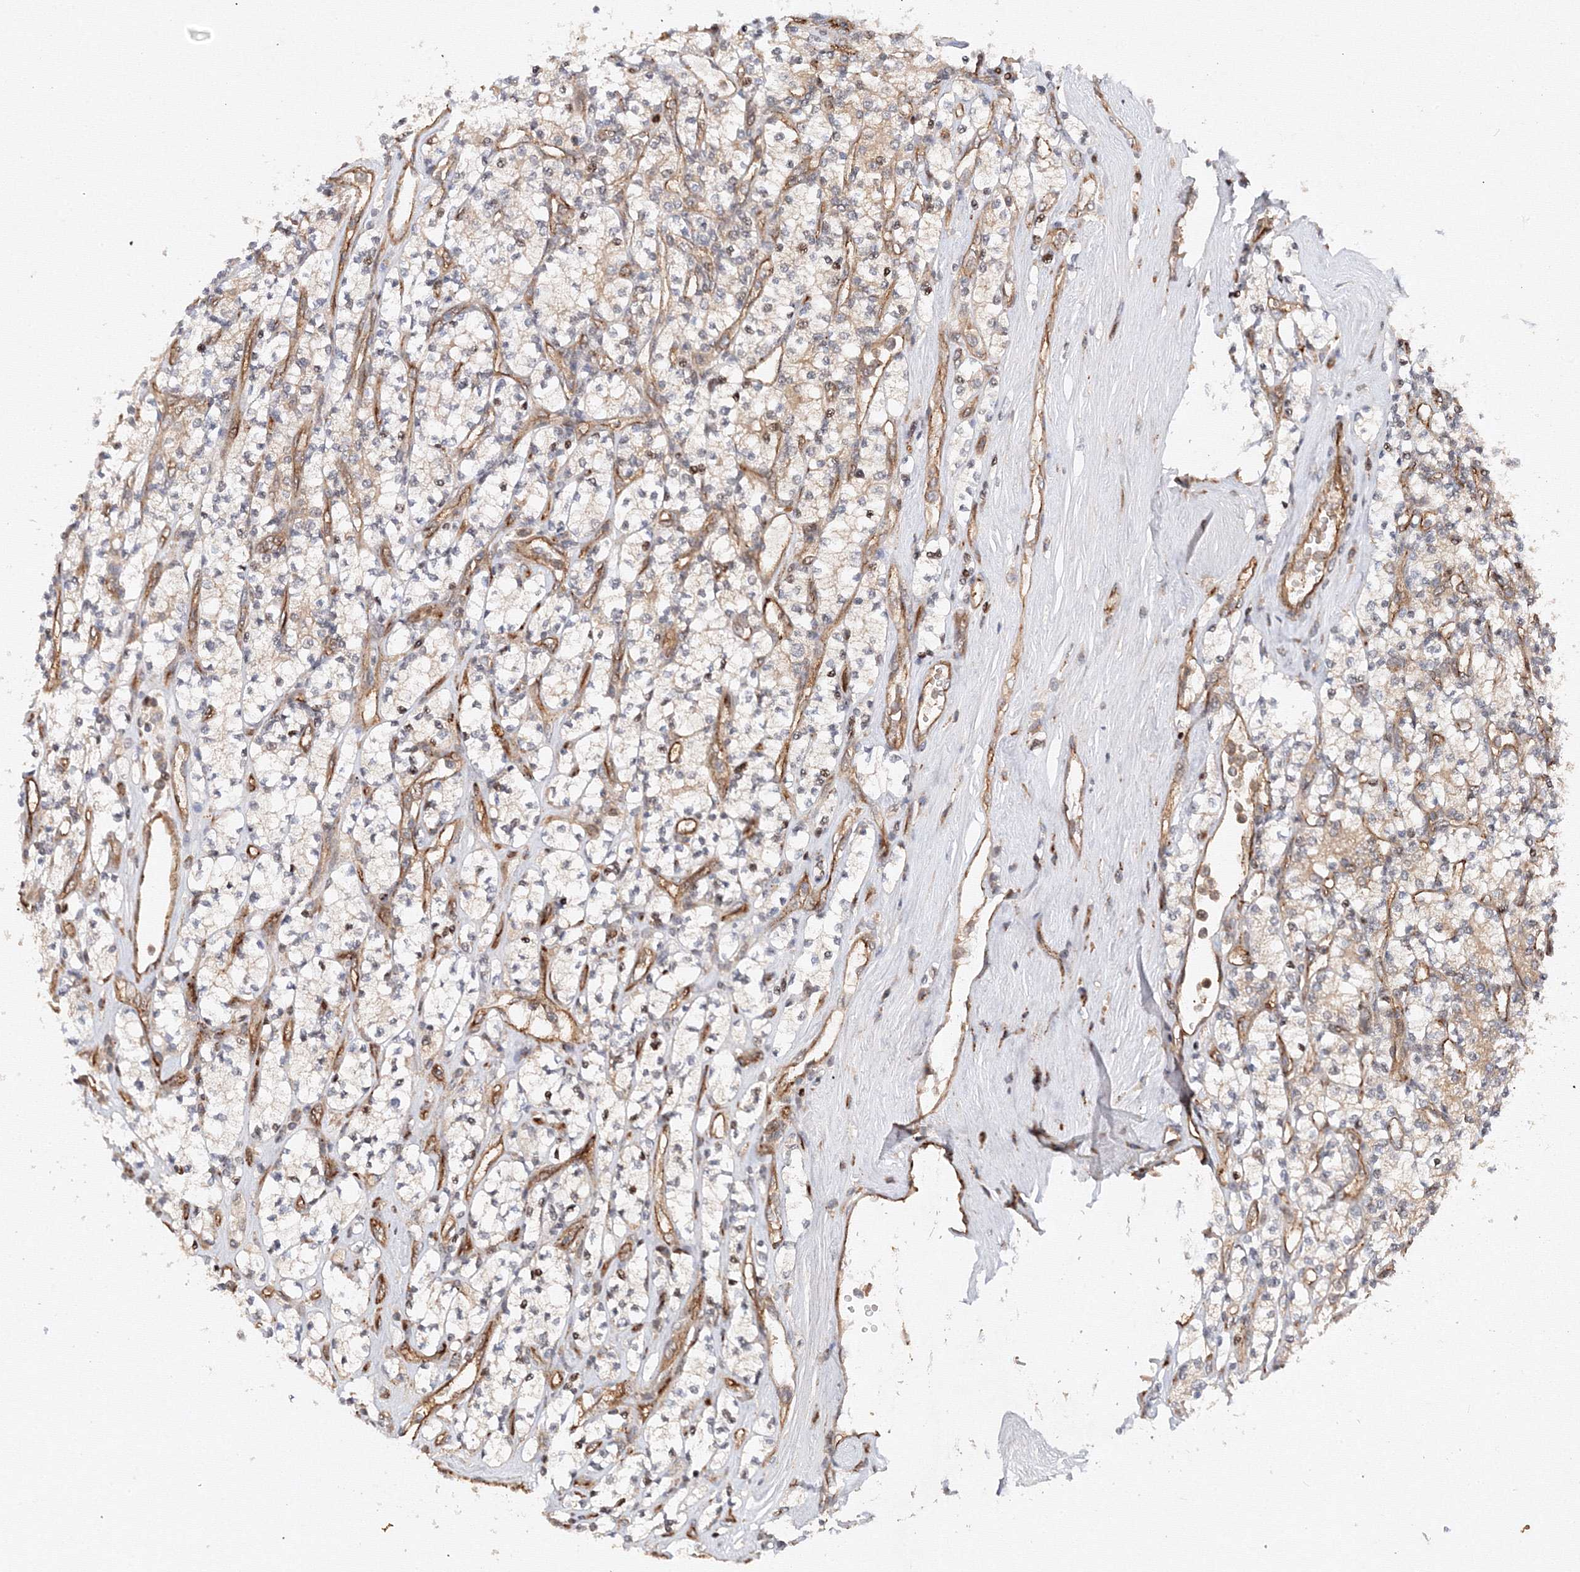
{"staining": {"intensity": "negative", "quantity": "none", "location": "none"}, "tissue": "renal cancer", "cell_type": "Tumor cells", "image_type": "cancer", "snomed": [{"axis": "morphology", "description": "Adenocarcinoma, NOS"}, {"axis": "topography", "description": "Kidney"}], "caption": "This is an immunohistochemistry (IHC) micrograph of human renal cancer. There is no expression in tumor cells.", "gene": "DCTD", "patient": {"sex": "male", "age": 77}}